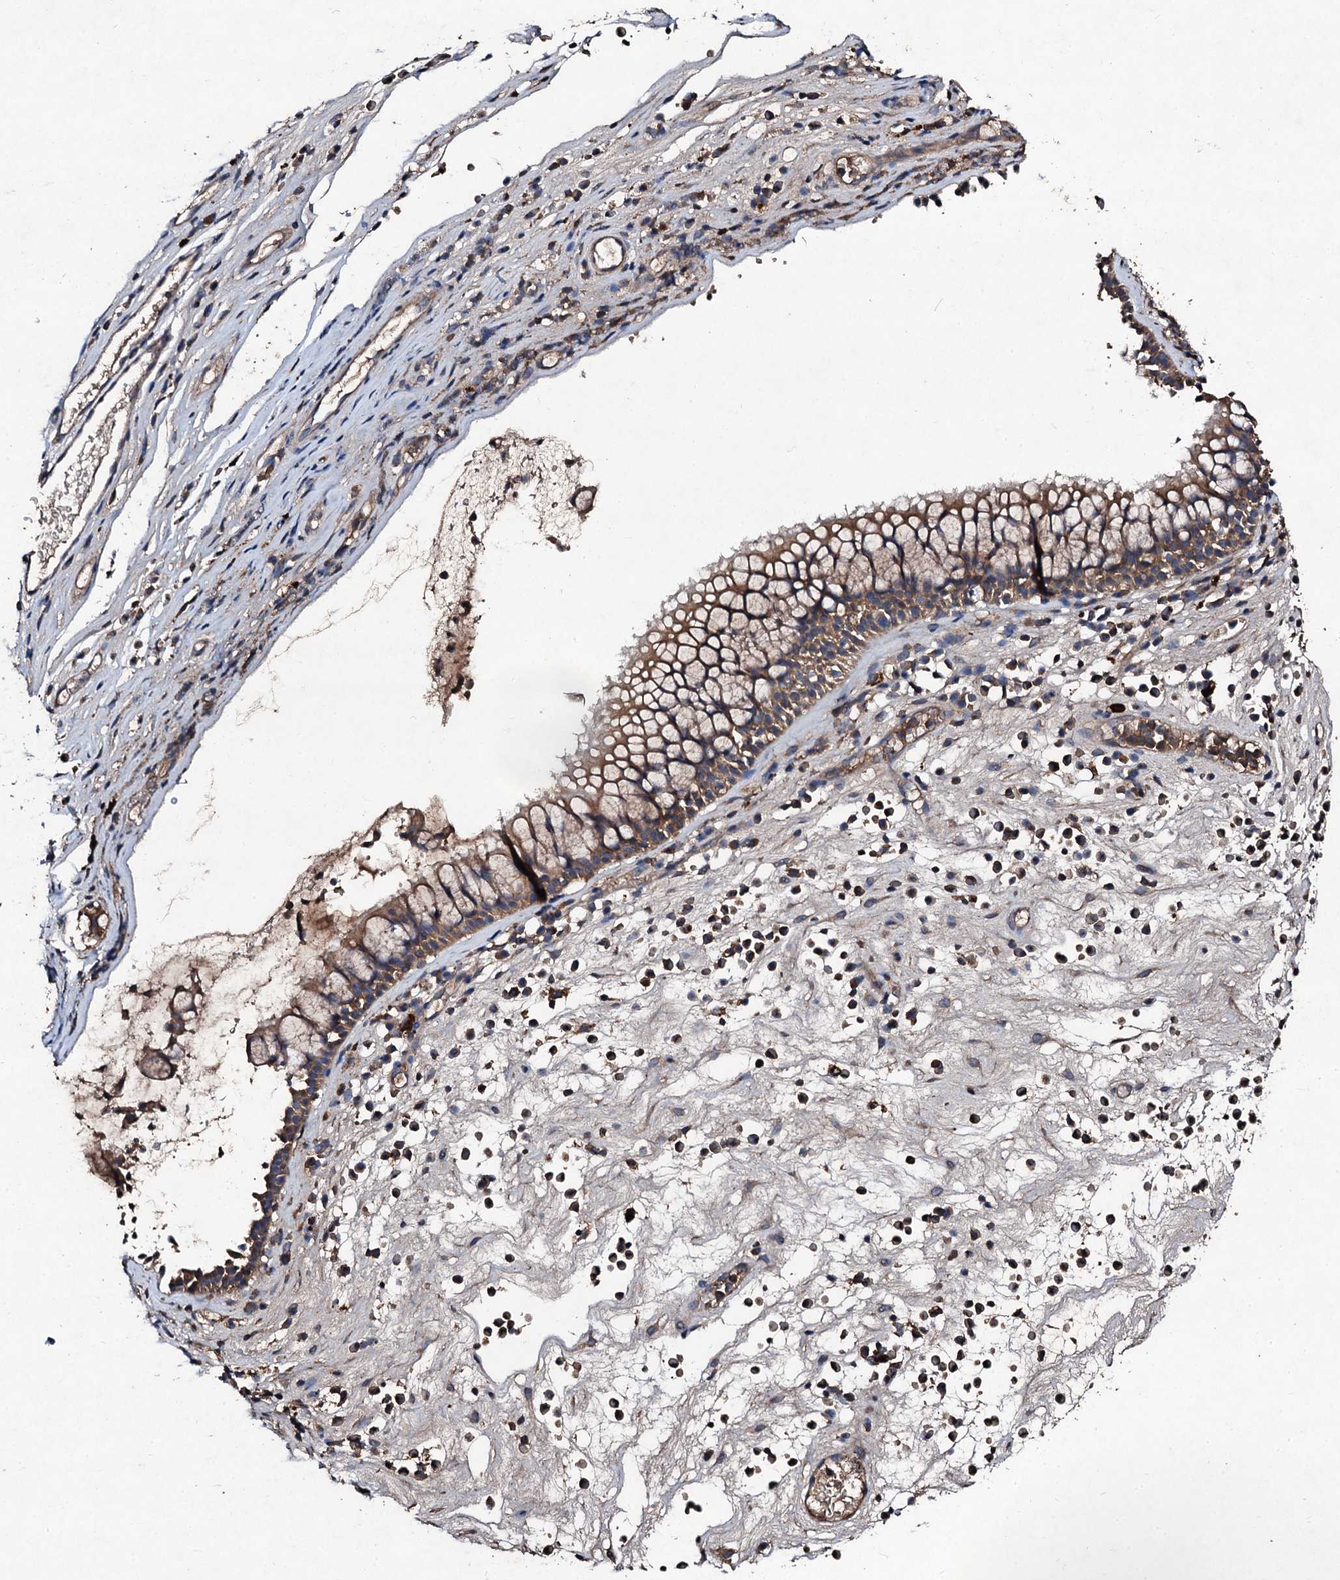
{"staining": {"intensity": "moderate", "quantity": ">75%", "location": "cytoplasmic/membranous"}, "tissue": "nasopharynx", "cell_type": "Respiratory epithelial cells", "image_type": "normal", "snomed": [{"axis": "morphology", "description": "Normal tissue, NOS"}, {"axis": "morphology", "description": "Inflammation, NOS"}, {"axis": "morphology", "description": "Malignant melanoma, Metastatic site"}, {"axis": "topography", "description": "Nasopharynx"}], "caption": "Immunohistochemistry (DAB (3,3'-diaminobenzidine)) staining of unremarkable human nasopharynx exhibits moderate cytoplasmic/membranous protein expression in approximately >75% of respiratory epithelial cells.", "gene": "KERA", "patient": {"sex": "male", "age": 70}}